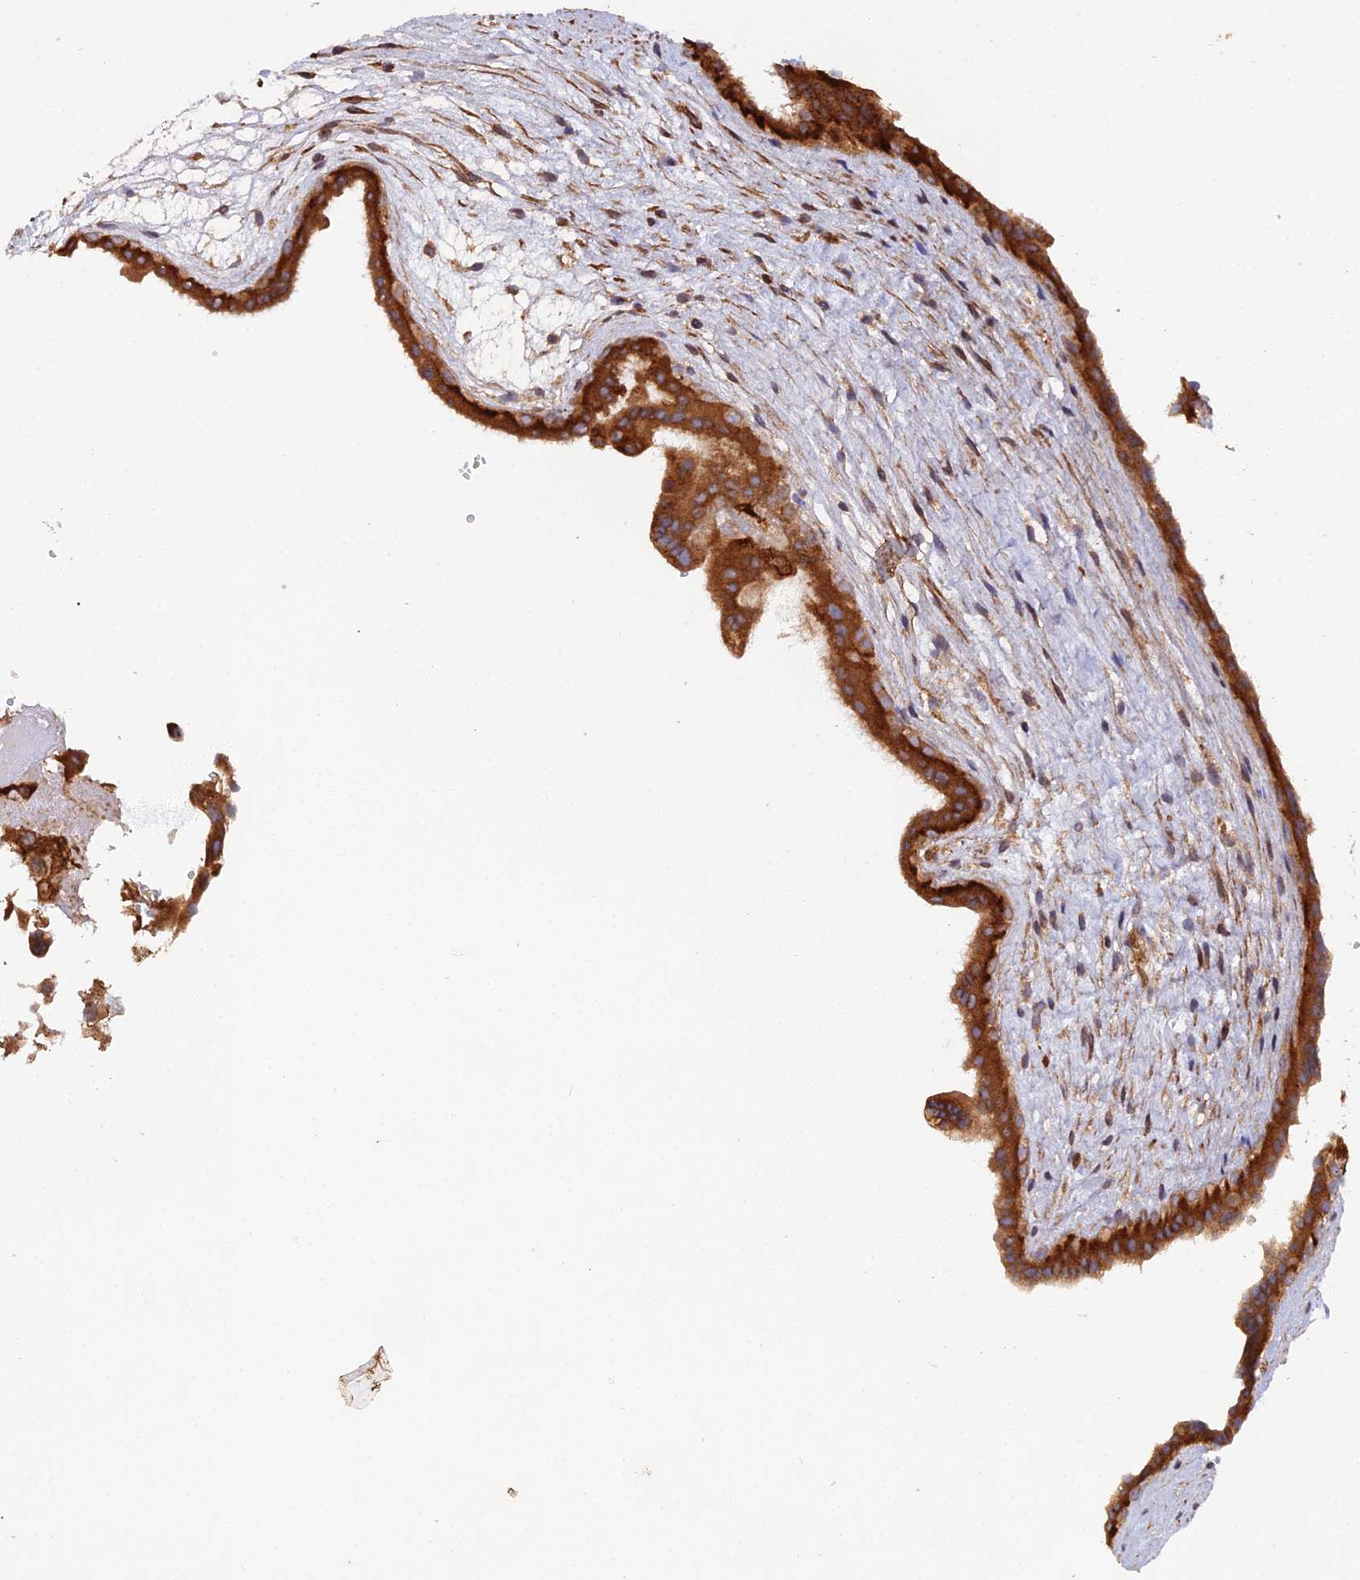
{"staining": {"intensity": "strong", "quantity": "25%-75%", "location": "cytoplasmic/membranous"}, "tissue": "fallopian tube", "cell_type": "Glandular cells", "image_type": "normal", "snomed": [{"axis": "morphology", "description": "Normal tissue, NOS"}, {"axis": "topography", "description": "Fallopian tube"}, {"axis": "topography", "description": "Placenta"}], "caption": "Protein staining exhibits strong cytoplasmic/membranous positivity in about 25%-75% of glandular cells in normal fallopian tube.", "gene": "RALGAPA2", "patient": {"sex": "female", "age": 34}}